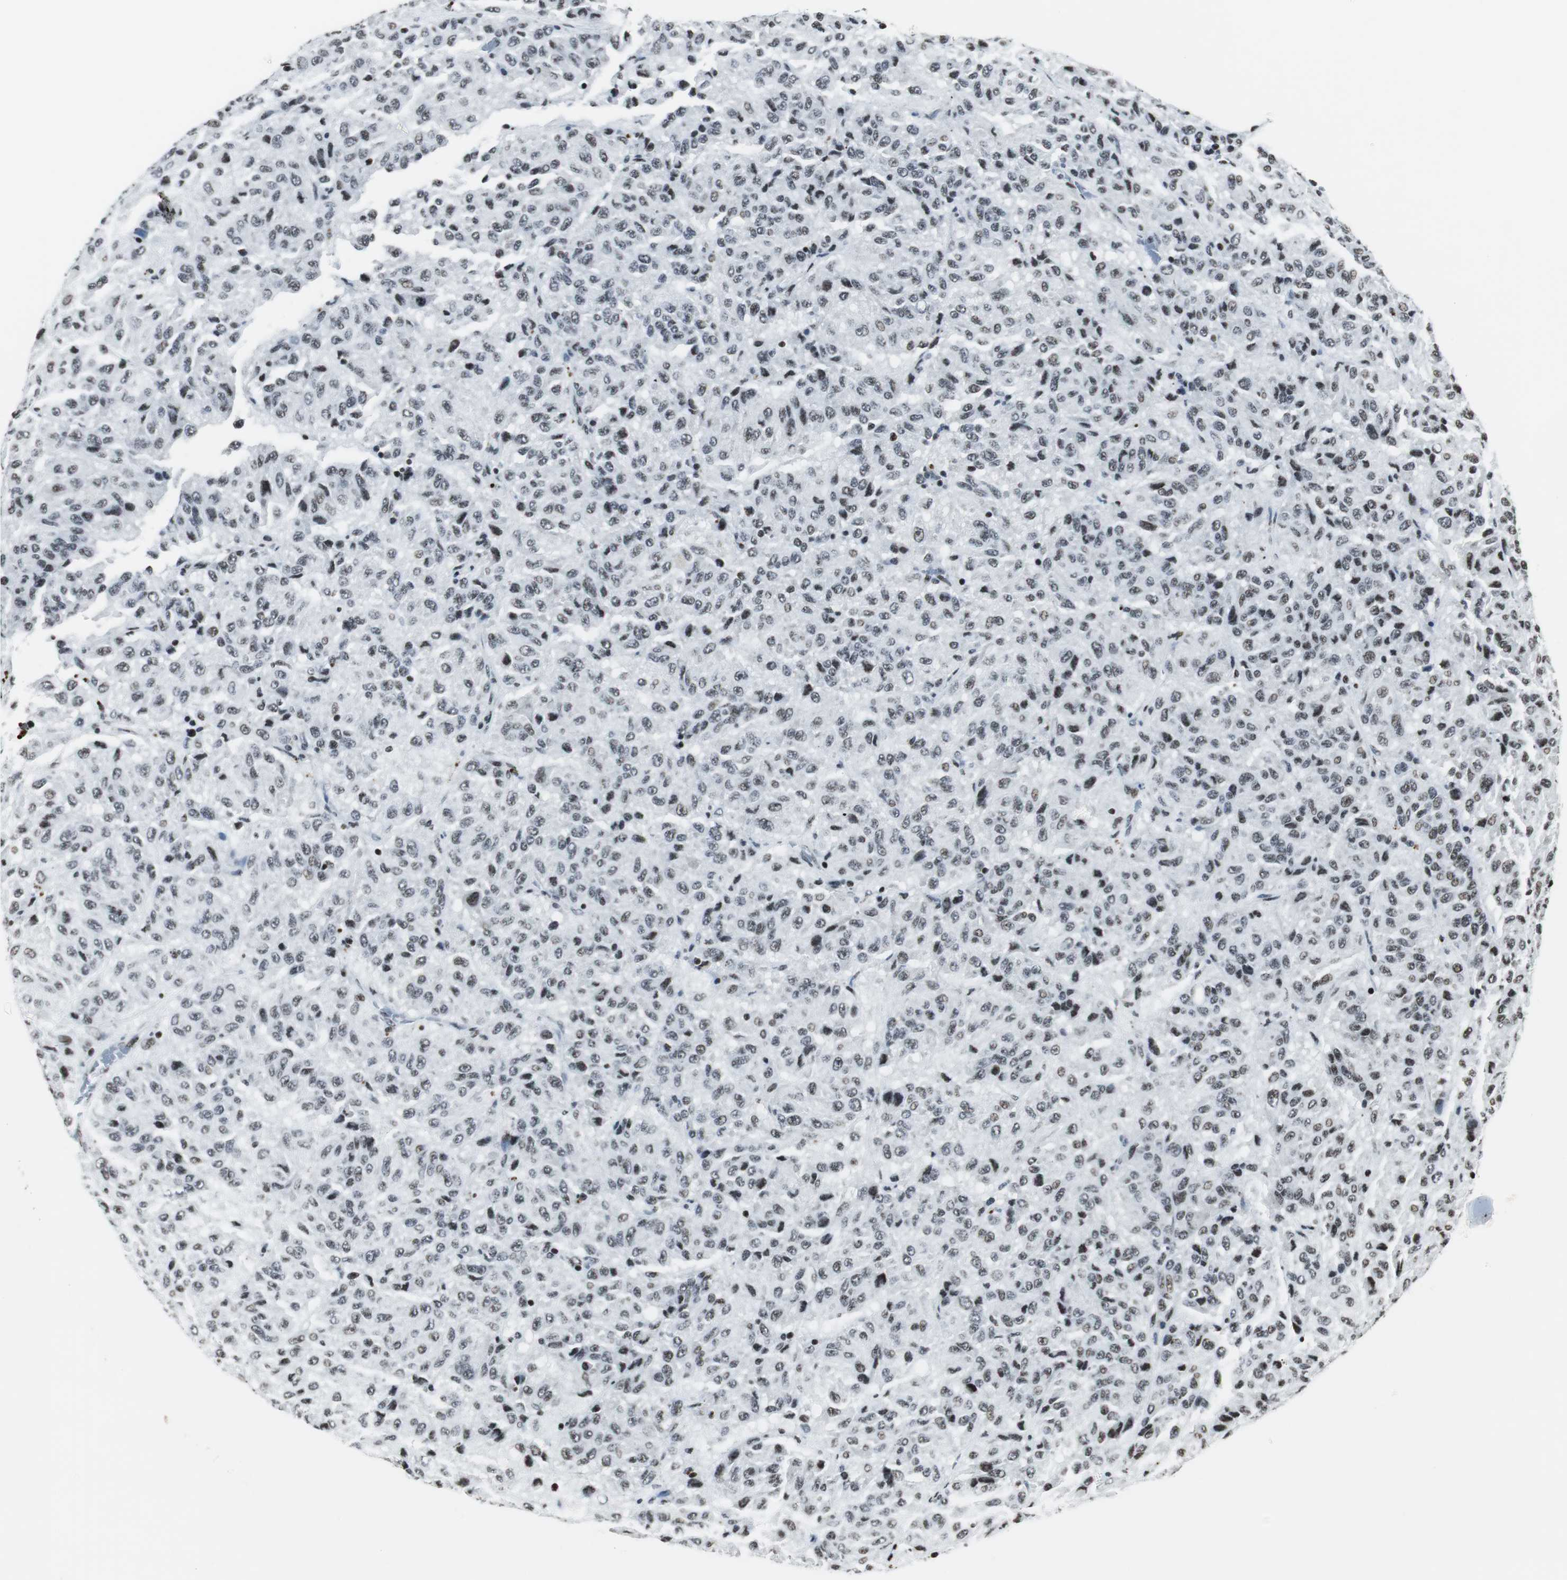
{"staining": {"intensity": "negative", "quantity": "none", "location": "none"}, "tissue": "melanoma", "cell_type": "Tumor cells", "image_type": "cancer", "snomed": [{"axis": "morphology", "description": "Malignant melanoma, Metastatic site"}, {"axis": "topography", "description": "Lung"}], "caption": "High magnification brightfield microscopy of melanoma stained with DAB (3,3'-diaminobenzidine) (brown) and counterstained with hematoxylin (blue): tumor cells show no significant expression.", "gene": "RBBP4", "patient": {"sex": "male", "age": 64}}